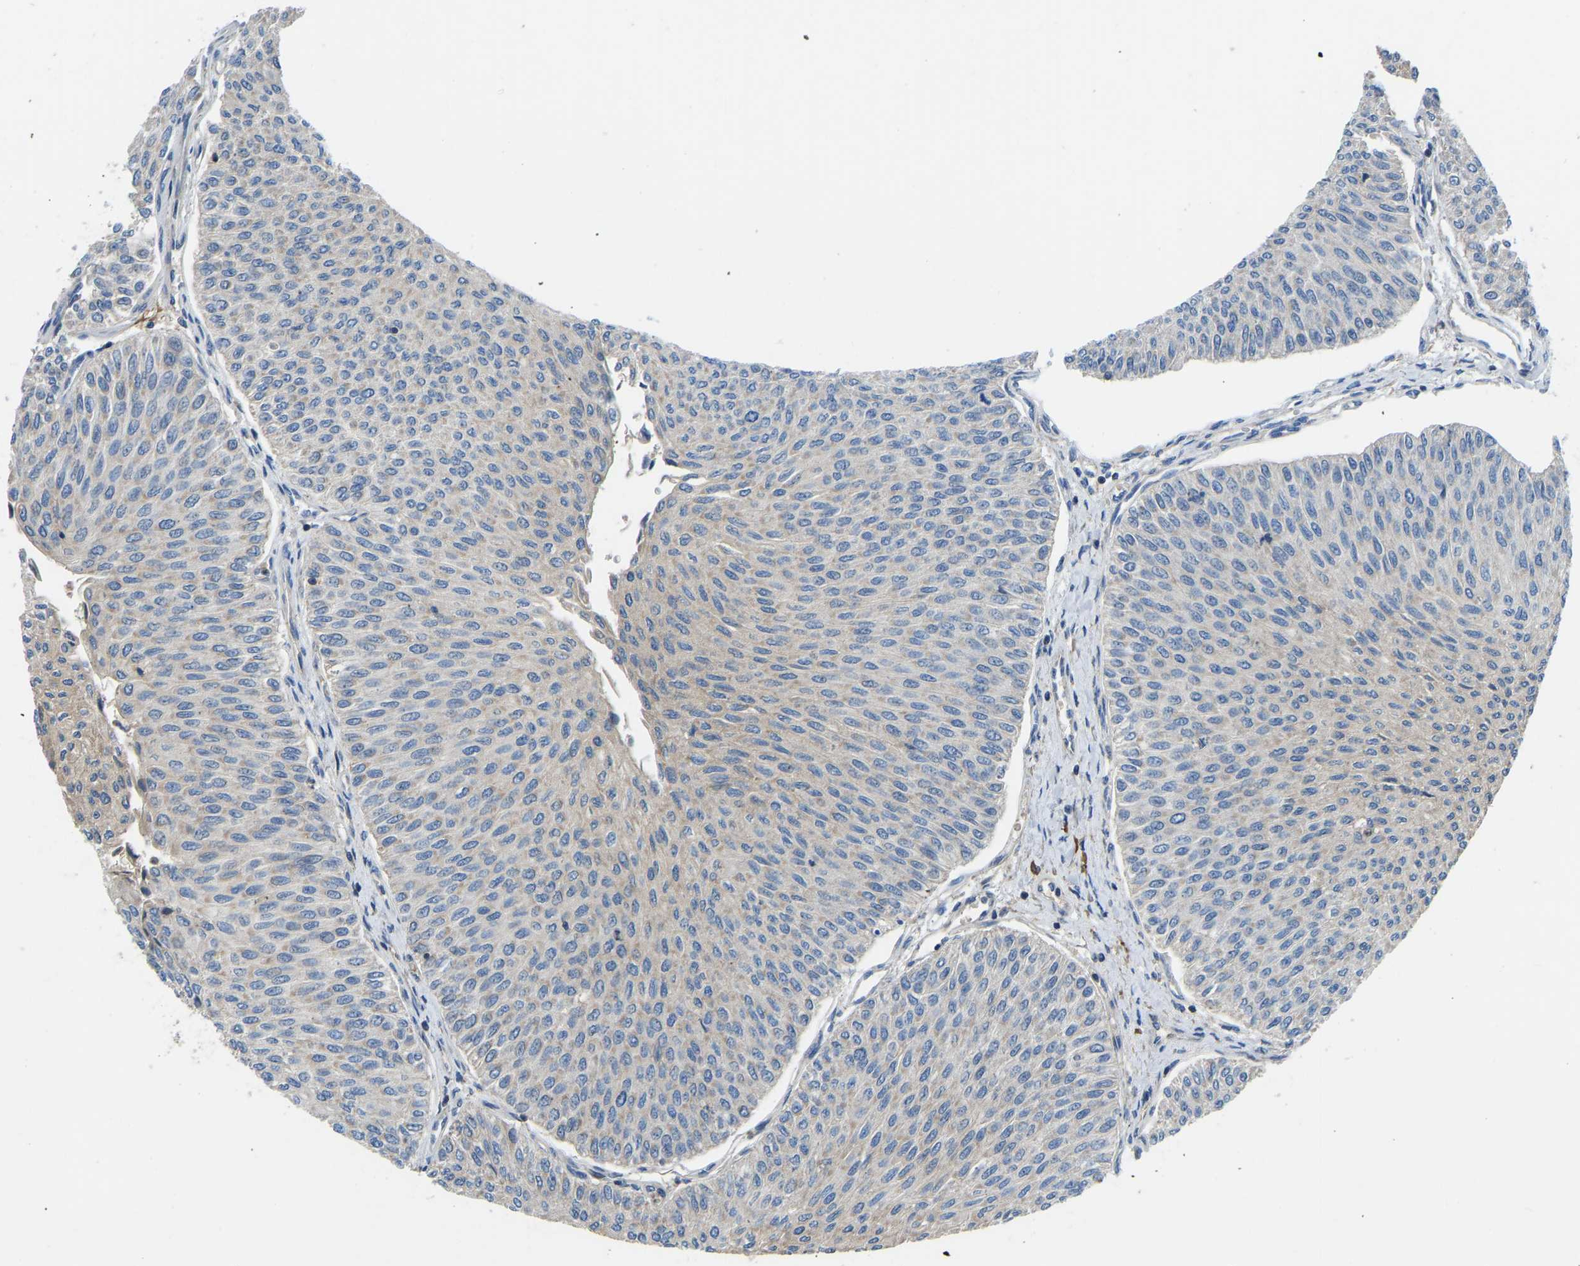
{"staining": {"intensity": "weak", "quantity": "<25%", "location": "cytoplasmic/membranous"}, "tissue": "urothelial cancer", "cell_type": "Tumor cells", "image_type": "cancer", "snomed": [{"axis": "morphology", "description": "Urothelial carcinoma, Low grade"}, {"axis": "topography", "description": "Urinary bladder"}], "caption": "Urothelial cancer was stained to show a protein in brown. There is no significant staining in tumor cells.", "gene": "RBP1", "patient": {"sex": "male", "age": 78}}